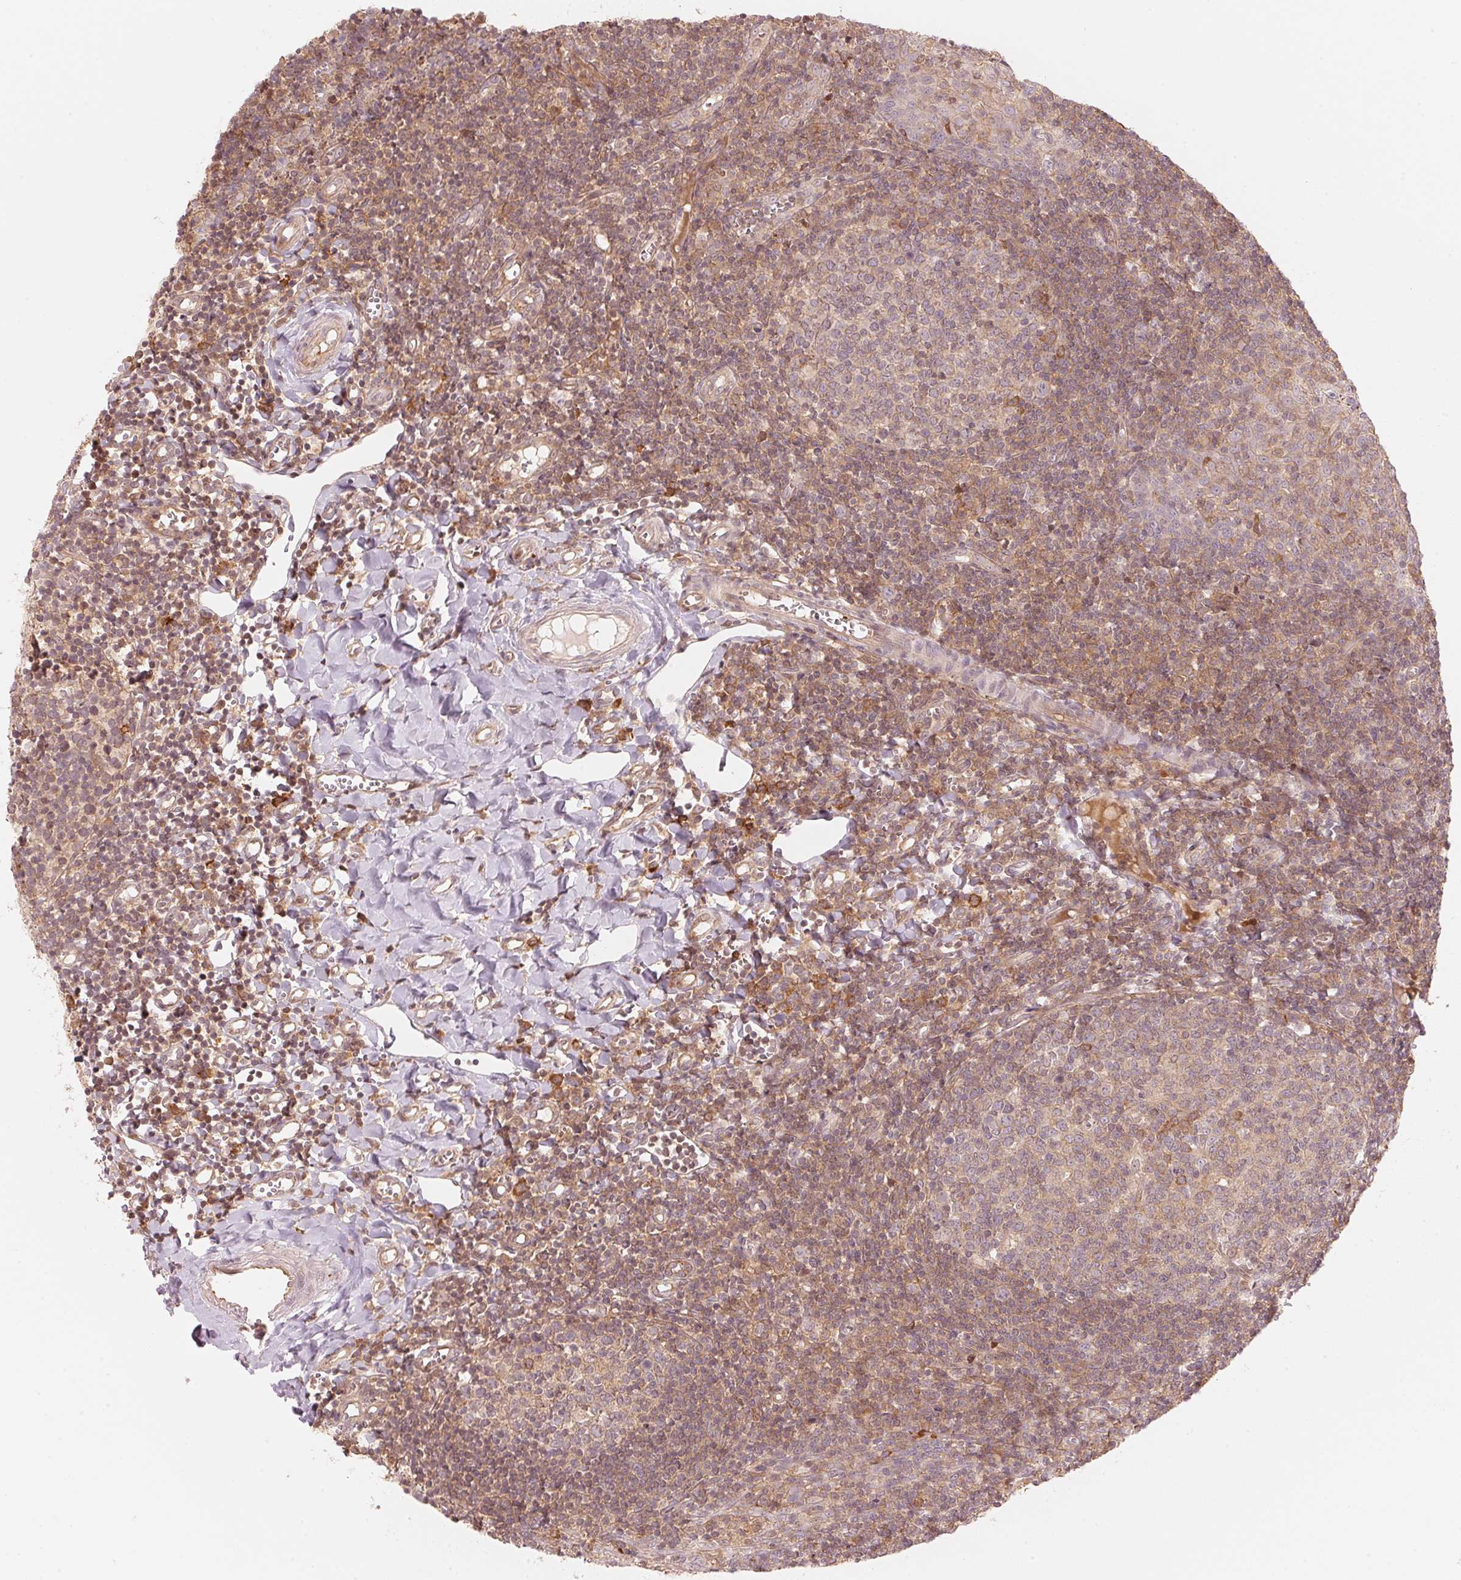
{"staining": {"intensity": "negative", "quantity": "none", "location": "none"}, "tissue": "lymph node", "cell_type": "Germinal center cells", "image_type": "normal", "snomed": [{"axis": "morphology", "description": "Normal tissue, NOS"}, {"axis": "topography", "description": "Lymph node"}], "caption": "DAB immunohistochemical staining of normal human lymph node shows no significant staining in germinal center cells.", "gene": "PRKN", "patient": {"sex": "female", "age": 21}}